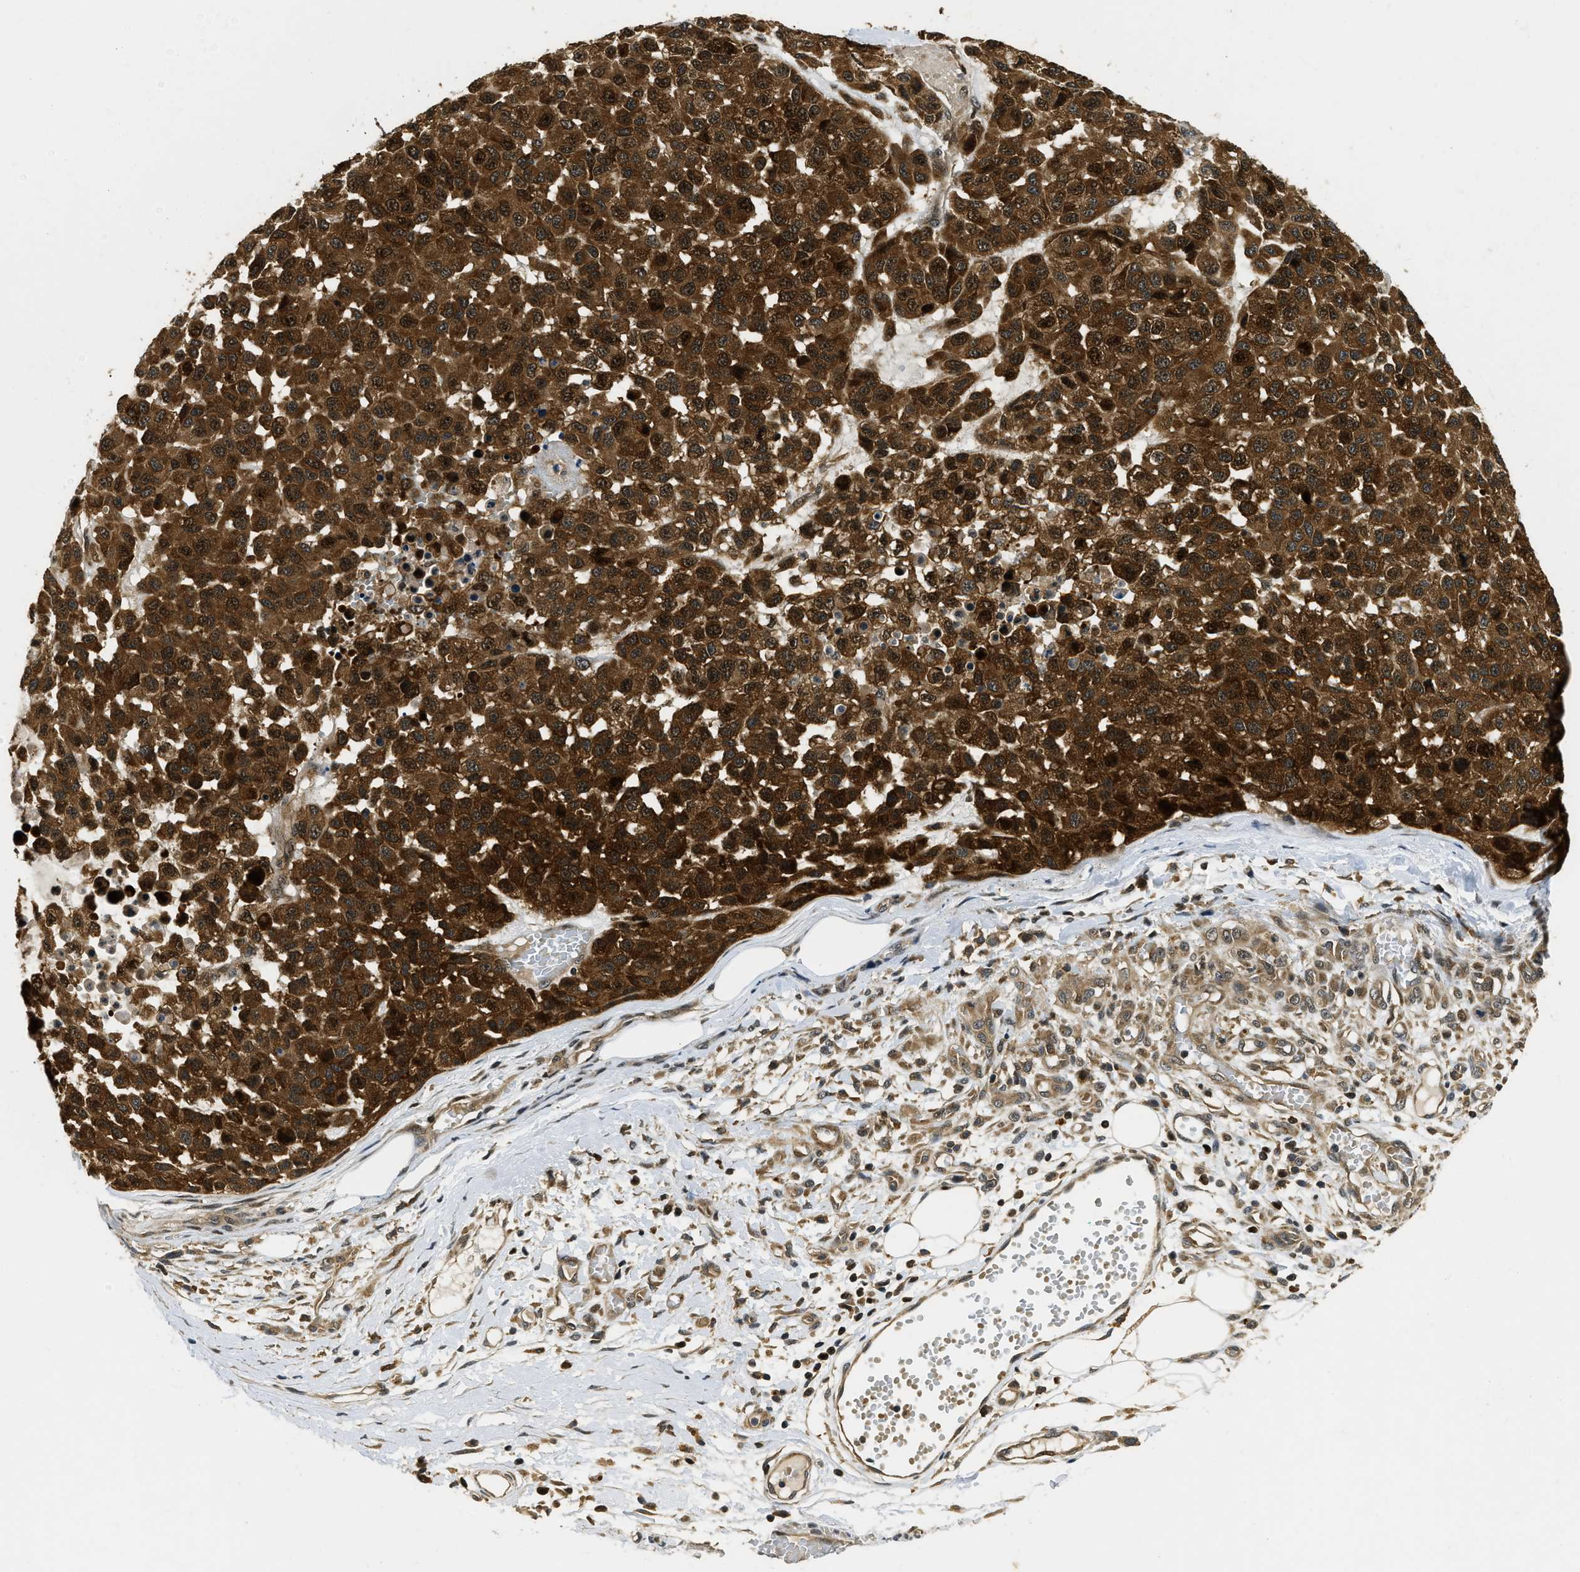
{"staining": {"intensity": "strong", "quantity": ">75%", "location": "cytoplasmic/membranous"}, "tissue": "melanoma", "cell_type": "Tumor cells", "image_type": "cancer", "snomed": [{"axis": "morphology", "description": "Malignant melanoma, NOS"}, {"axis": "topography", "description": "Skin"}], "caption": "Brown immunohistochemical staining in human melanoma shows strong cytoplasmic/membranous positivity in approximately >75% of tumor cells.", "gene": "ADSL", "patient": {"sex": "male", "age": 62}}